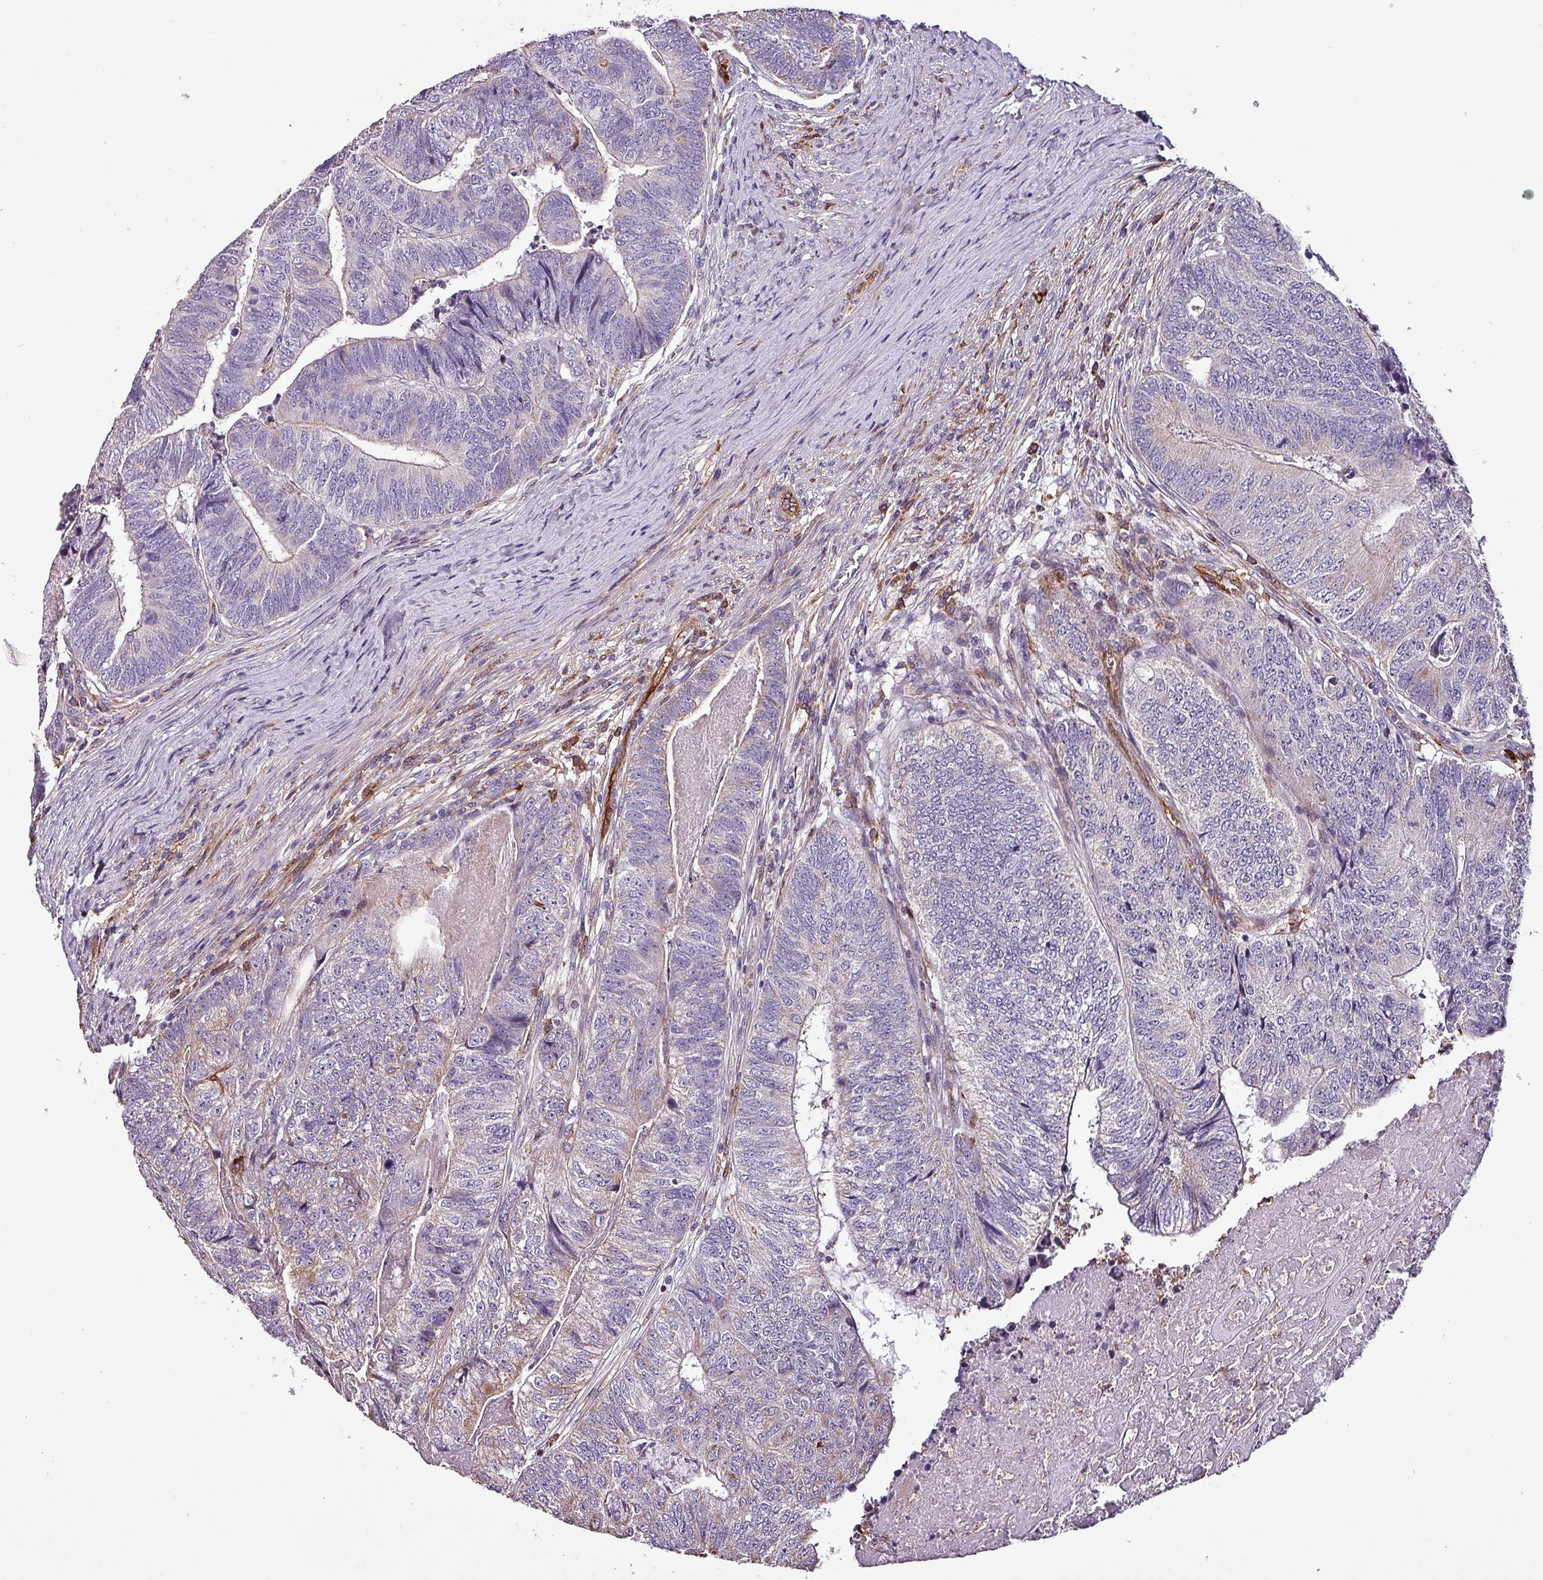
{"staining": {"intensity": "negative", "quantity": "none", "location": "none"}, "tissue": "colorectal cancer", "cell_type": "Tumor cells", "image_type": "cancer", "snomed": [{"axis": "morphology", "description": "Adenocarcinoma, NOS"}, {"axis": "topography", "description": "Colon"}], "caption": "Protein analysis of adenocarcinoma (colorectal) displays no significant staining in tumor cells.", "gene": "SCIN", "patient": {"sex": "female", "age": 67}}